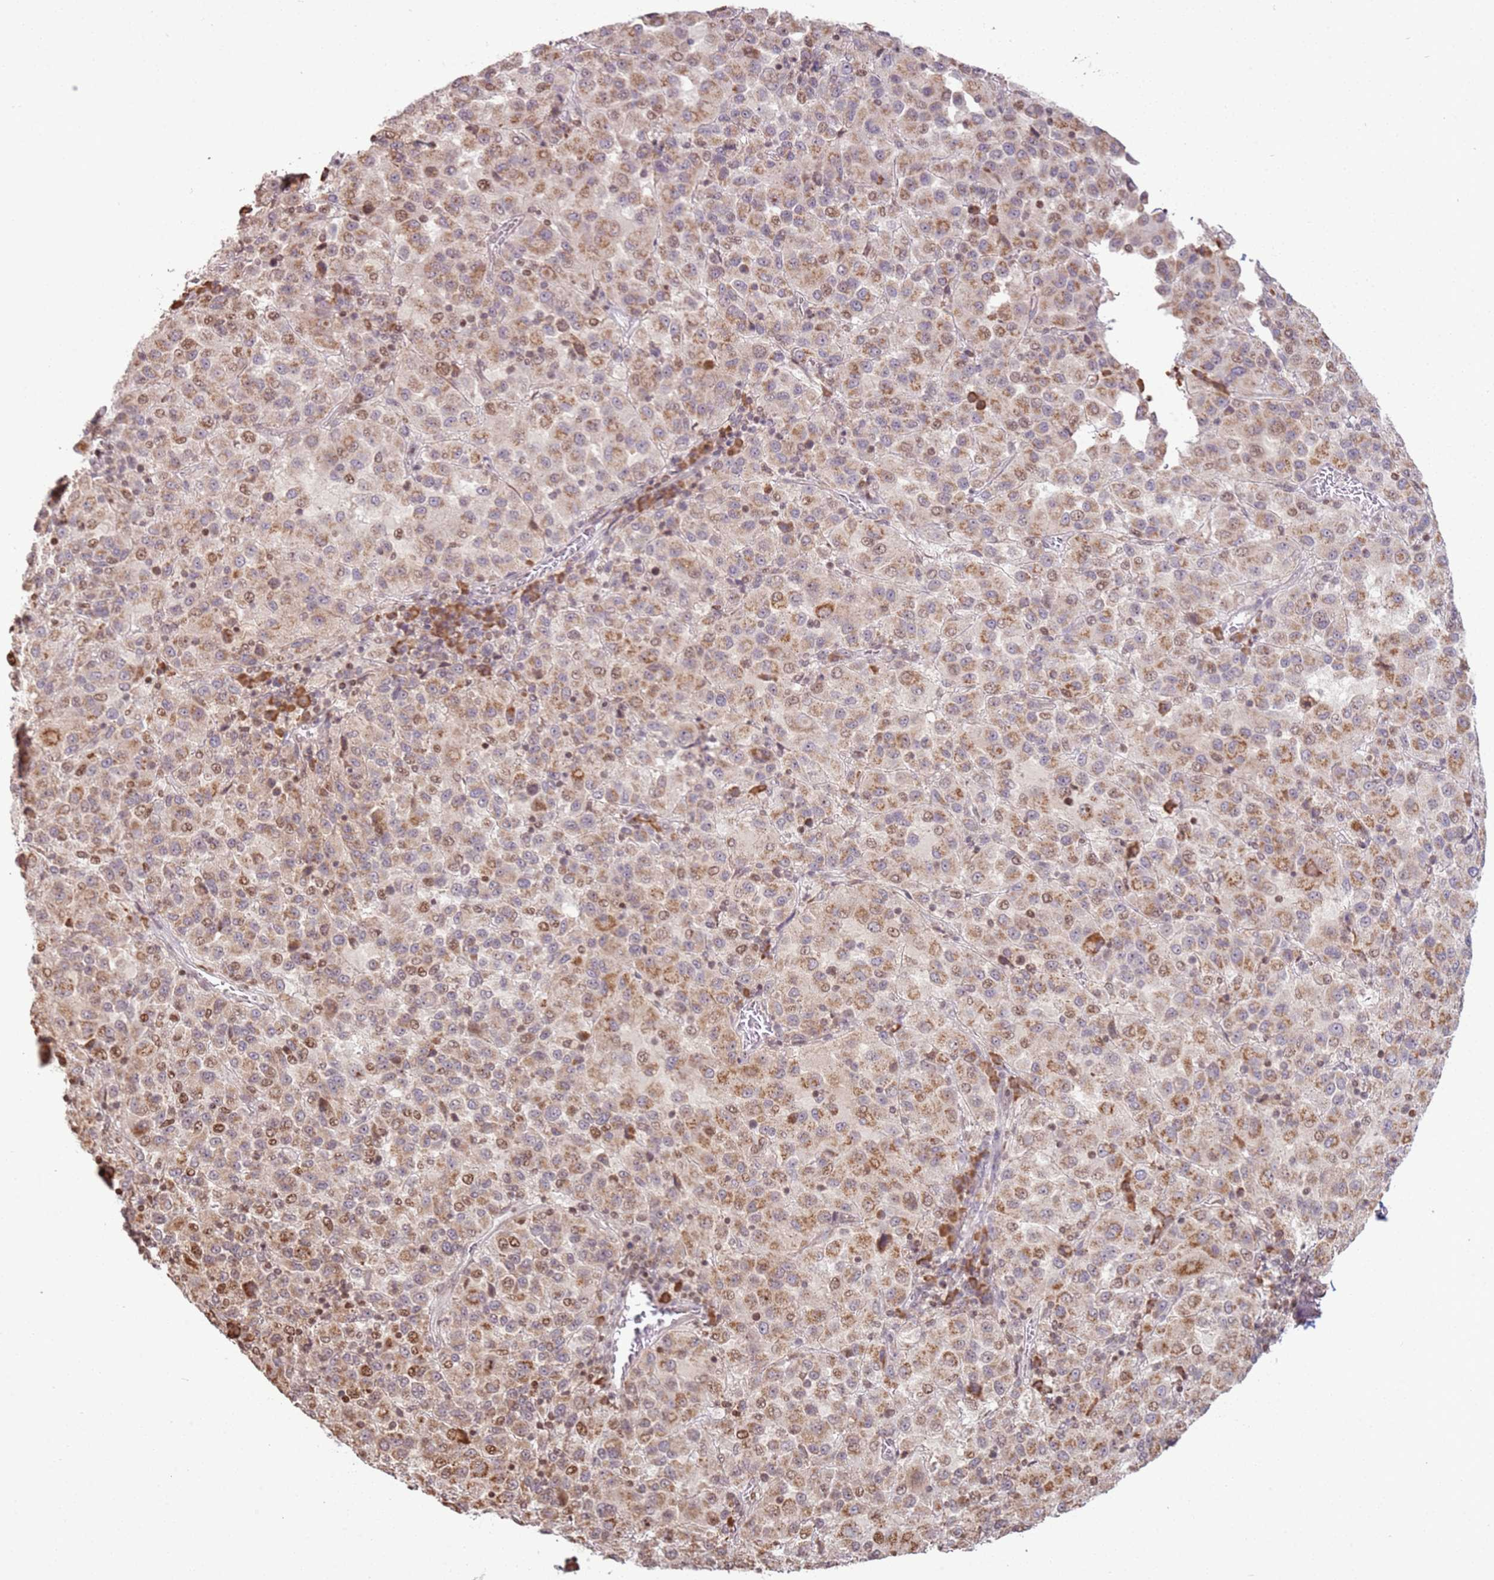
{"staining": {"intensity": "moderate", "quantity": ">75%", "location": "cytoplasmic/membranous"}, "tissue": "melanoma", "cell_type": "Tumor cells", "image_type": "cancer", "snomed": [{"axis": "morphology", "description": "Malignant melanoma, Metastatic site"}, {"axis": "topography", "description": "Lung"}], "caption": "This image reveals malignant melanoma (metastatic site) stained with immunohistochemistry to label a protein in brown. The cytoplasmic/membranous of tumor cells show moderate positivity for the protein. Nuclei are counter-stained blue.", "gene": "SCAF1", "patient": {"sex": "male", "age": 64}}